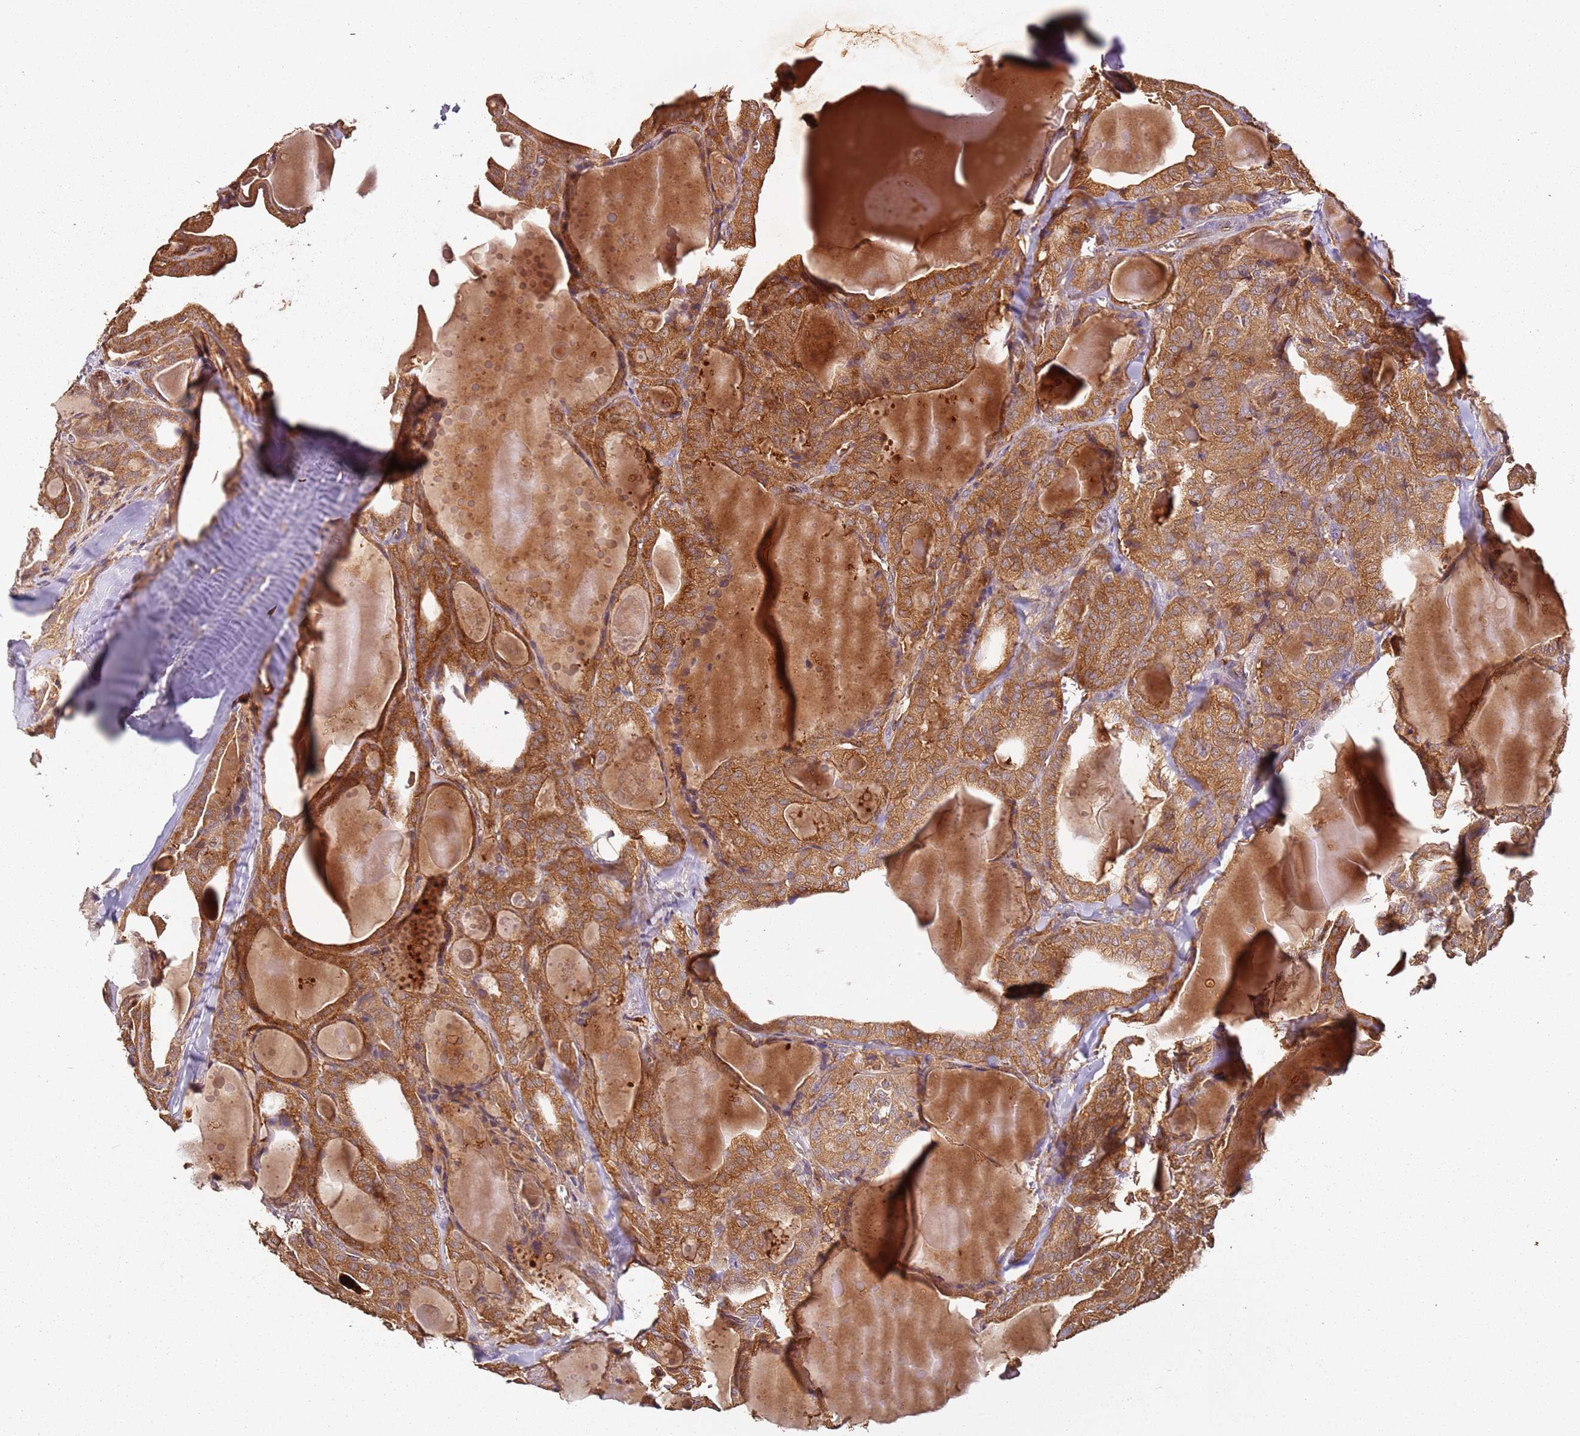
{"staining": {"intensity": "moderate", "quantity": ">75%", "location": "cytoplasmic/membranous"}, "tissue": "thyroid cancer", "cell_type": "Tumor cells", "image_type": "cancer", "snomed": [{"axis": "morphology", "description": "Papillary adenocarcinoma, NOS"}, {"axis": "topography", "description": "Thyroid gland"}], "caption": "Immunohistochemical staining of human papillary adenocarcinoma (thyroid) demonstrates medium levels of moderate cytoplasmic/membranous protein expression in about >75% of tumor cells.", "gene": "SCGB2B2", "patient": {"sex": "male", "age": 52}}